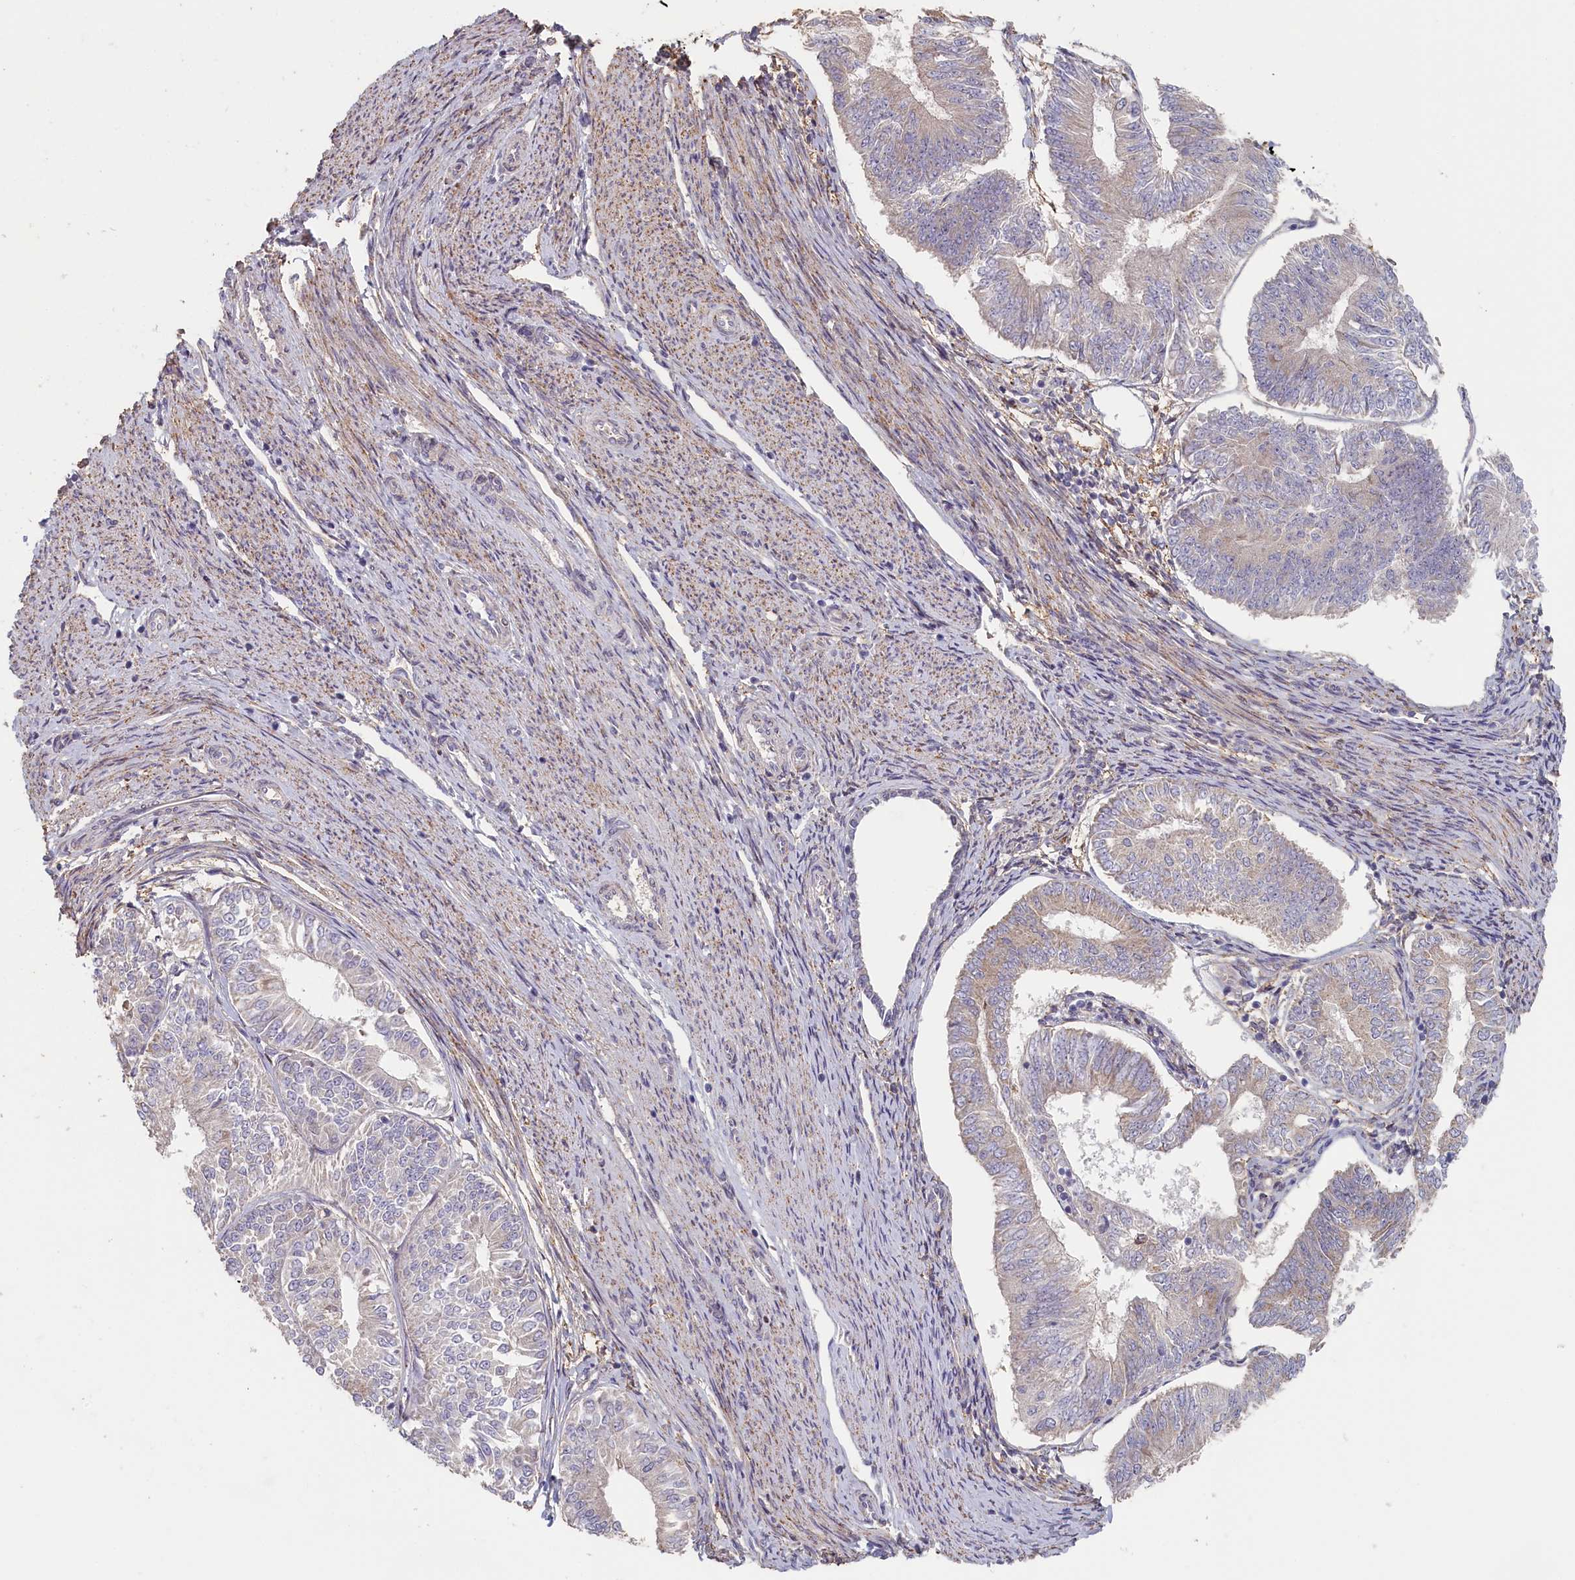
{"staining": {"intensity": "negative", "quantity": "none", "location": "none"}, "tissue": "endometrial cancer", "cell_type": "Tumor cells", "image_type": "cancer", "snomed": [{"axis": "morphology", "description": "Adenocarcinoma, NOS"}, {"axis": "topography", "description": "Endometrium"}], "caption": "Endometrial cancer was stained to show a protein in brown. There is no significant expression in tumor cells.", "gene": "STX16", "patient": {"sex": "female", "age": 58}}